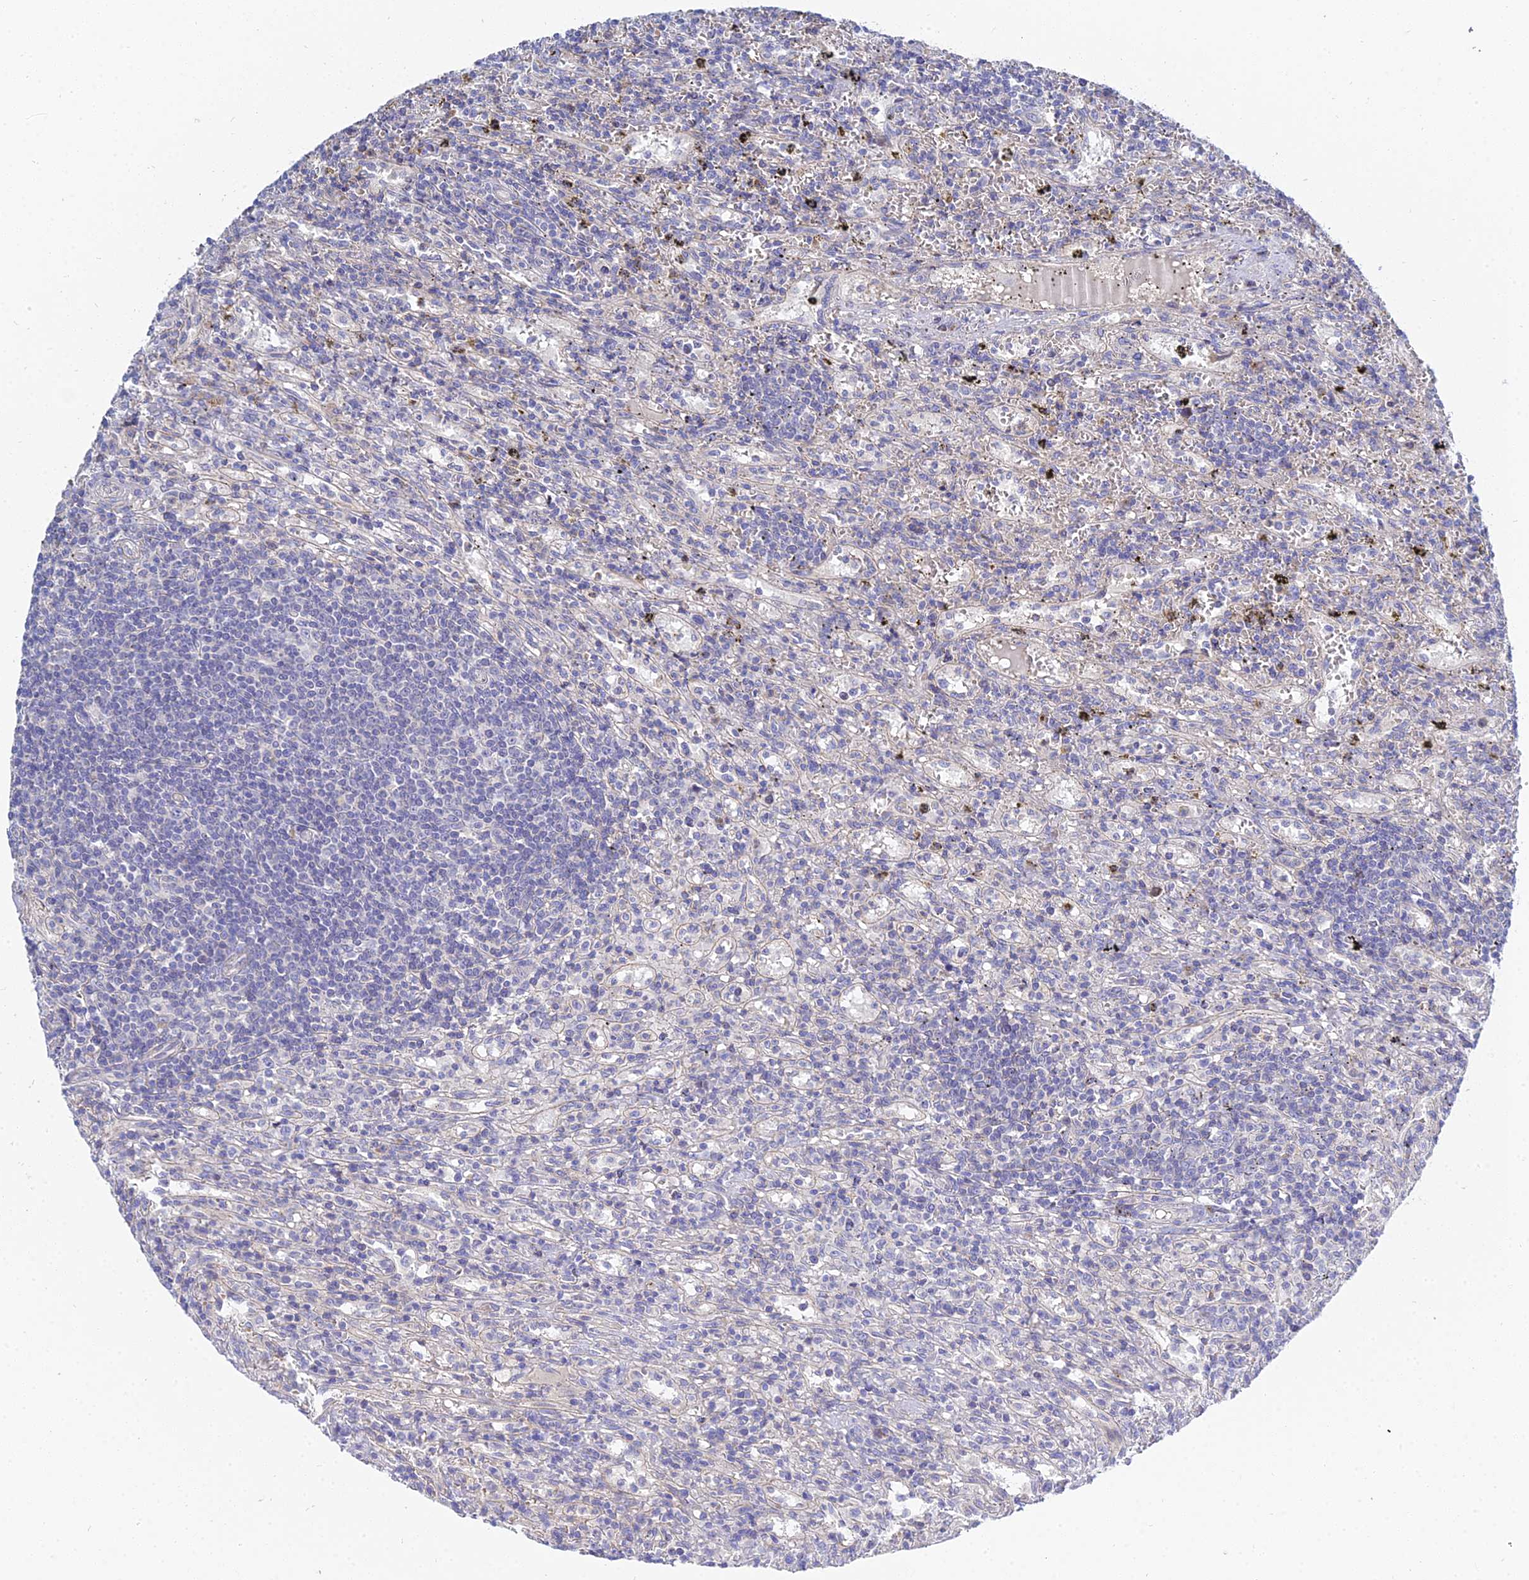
{"staining": {"intensity": "negative", "quantity": "none", "location": "none"}, "tissue": "lymphoma", "cell_type": "Tumor cells", "image_type": "cancer", "snomed": [{"axis": "morphology", "description": "Malignant lymphoma, non-Hodgkin's type, Low grade"}, {"axis": "topography", "description": "Spleen"}], "caption": "There is no significant positivity in tumor cells of lymphoma.", "gene": "APOBEC3H", "patient": {"sex": "male", "age": 76}}